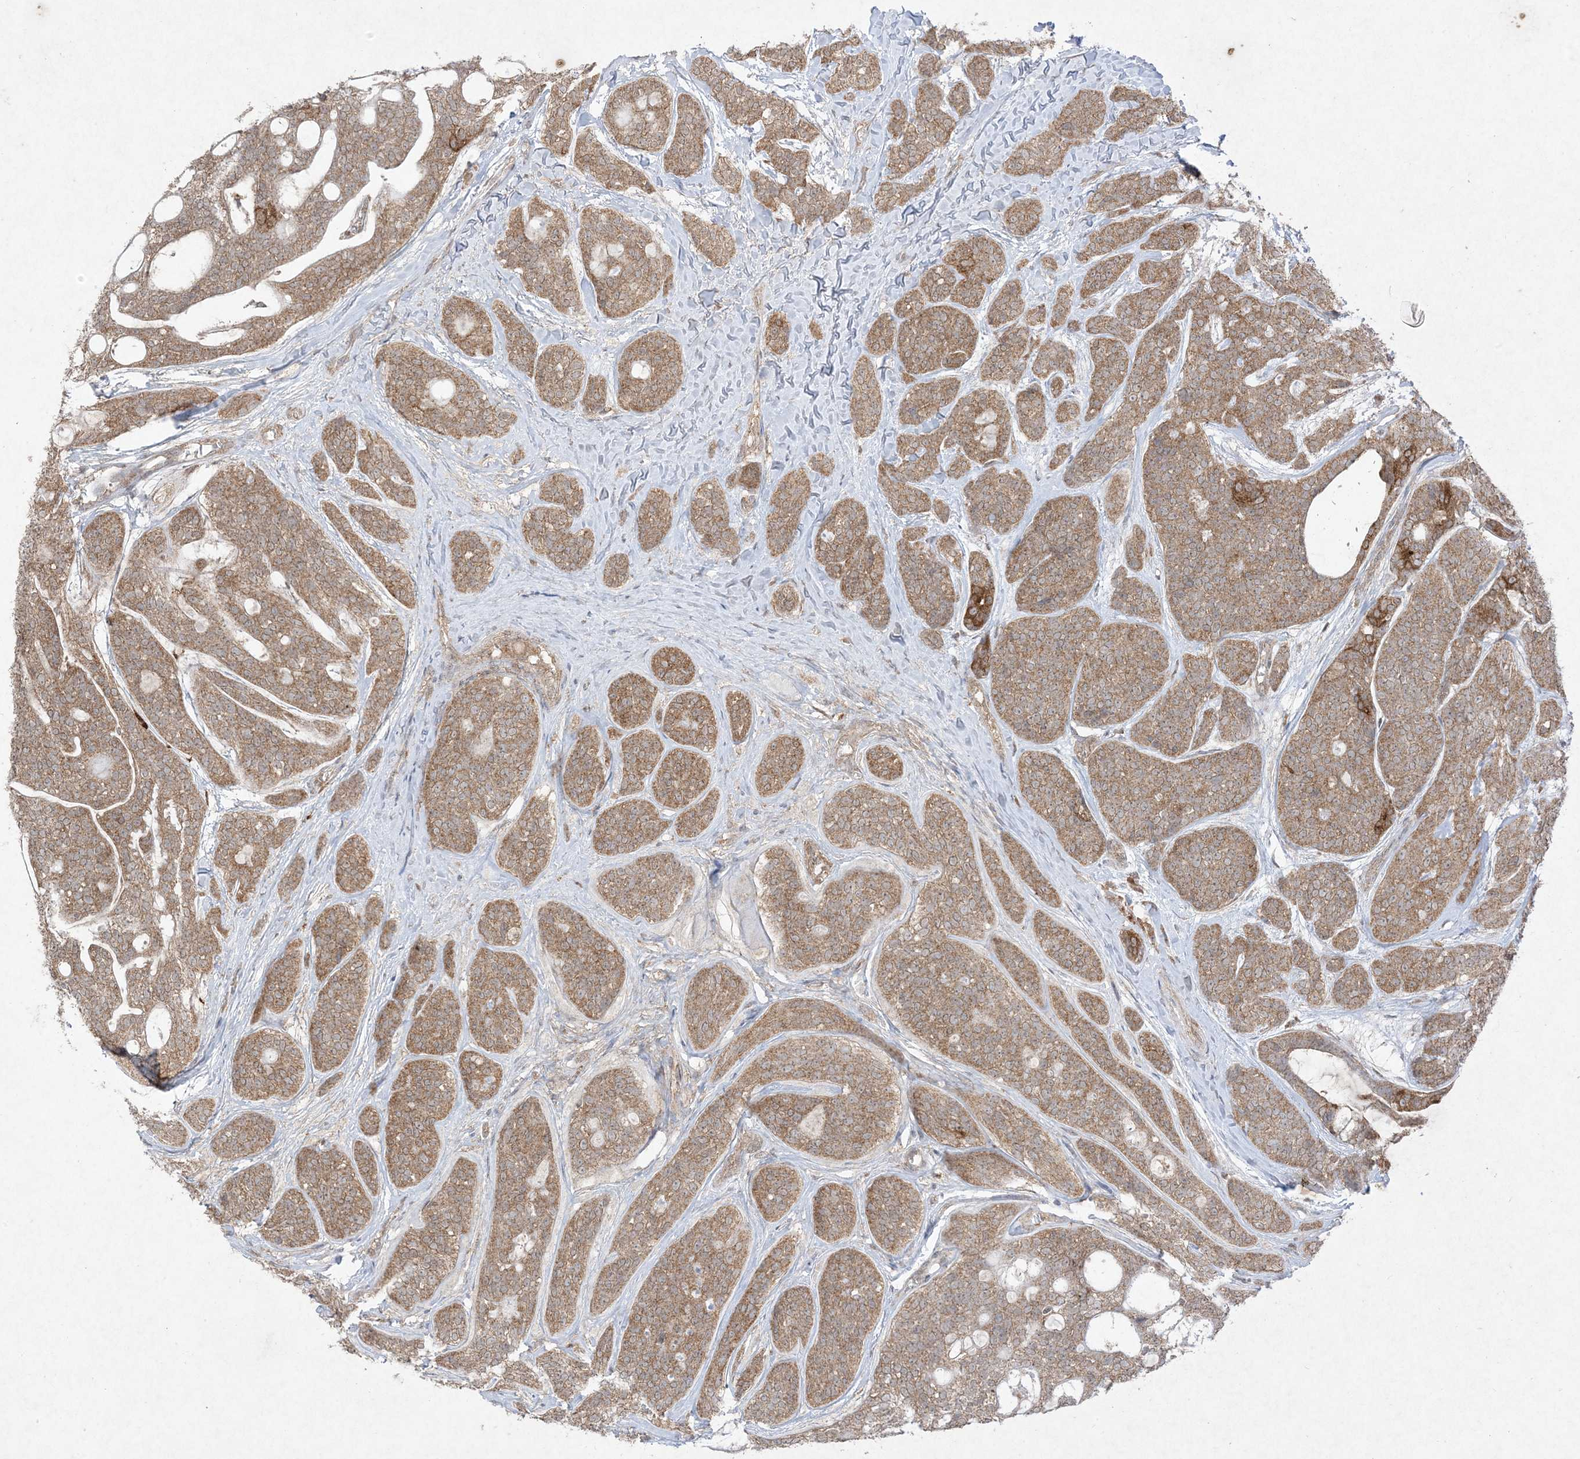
{"staining": {"intensity": "moderate", "quantity": ">75%", "location": "cytoplasmic/membranous"}, "tissue": "head and neck cancer", "cell_type": "Tumor cells", "image_type": "cancer", "snomed": [{"axis": "morphology", "description": "Adenocarcinoma, NOS"}, {"axis": "topography", "description": "Head-Neck"}], "caption": "Protein expression analysis of head and neck adenocarcinoma exhibits moderate cytoplasmic/membranous expression in about >75% of tumor cells.", "gene": "UBE2C", "patient": {"sex": "male", "age": 66}}